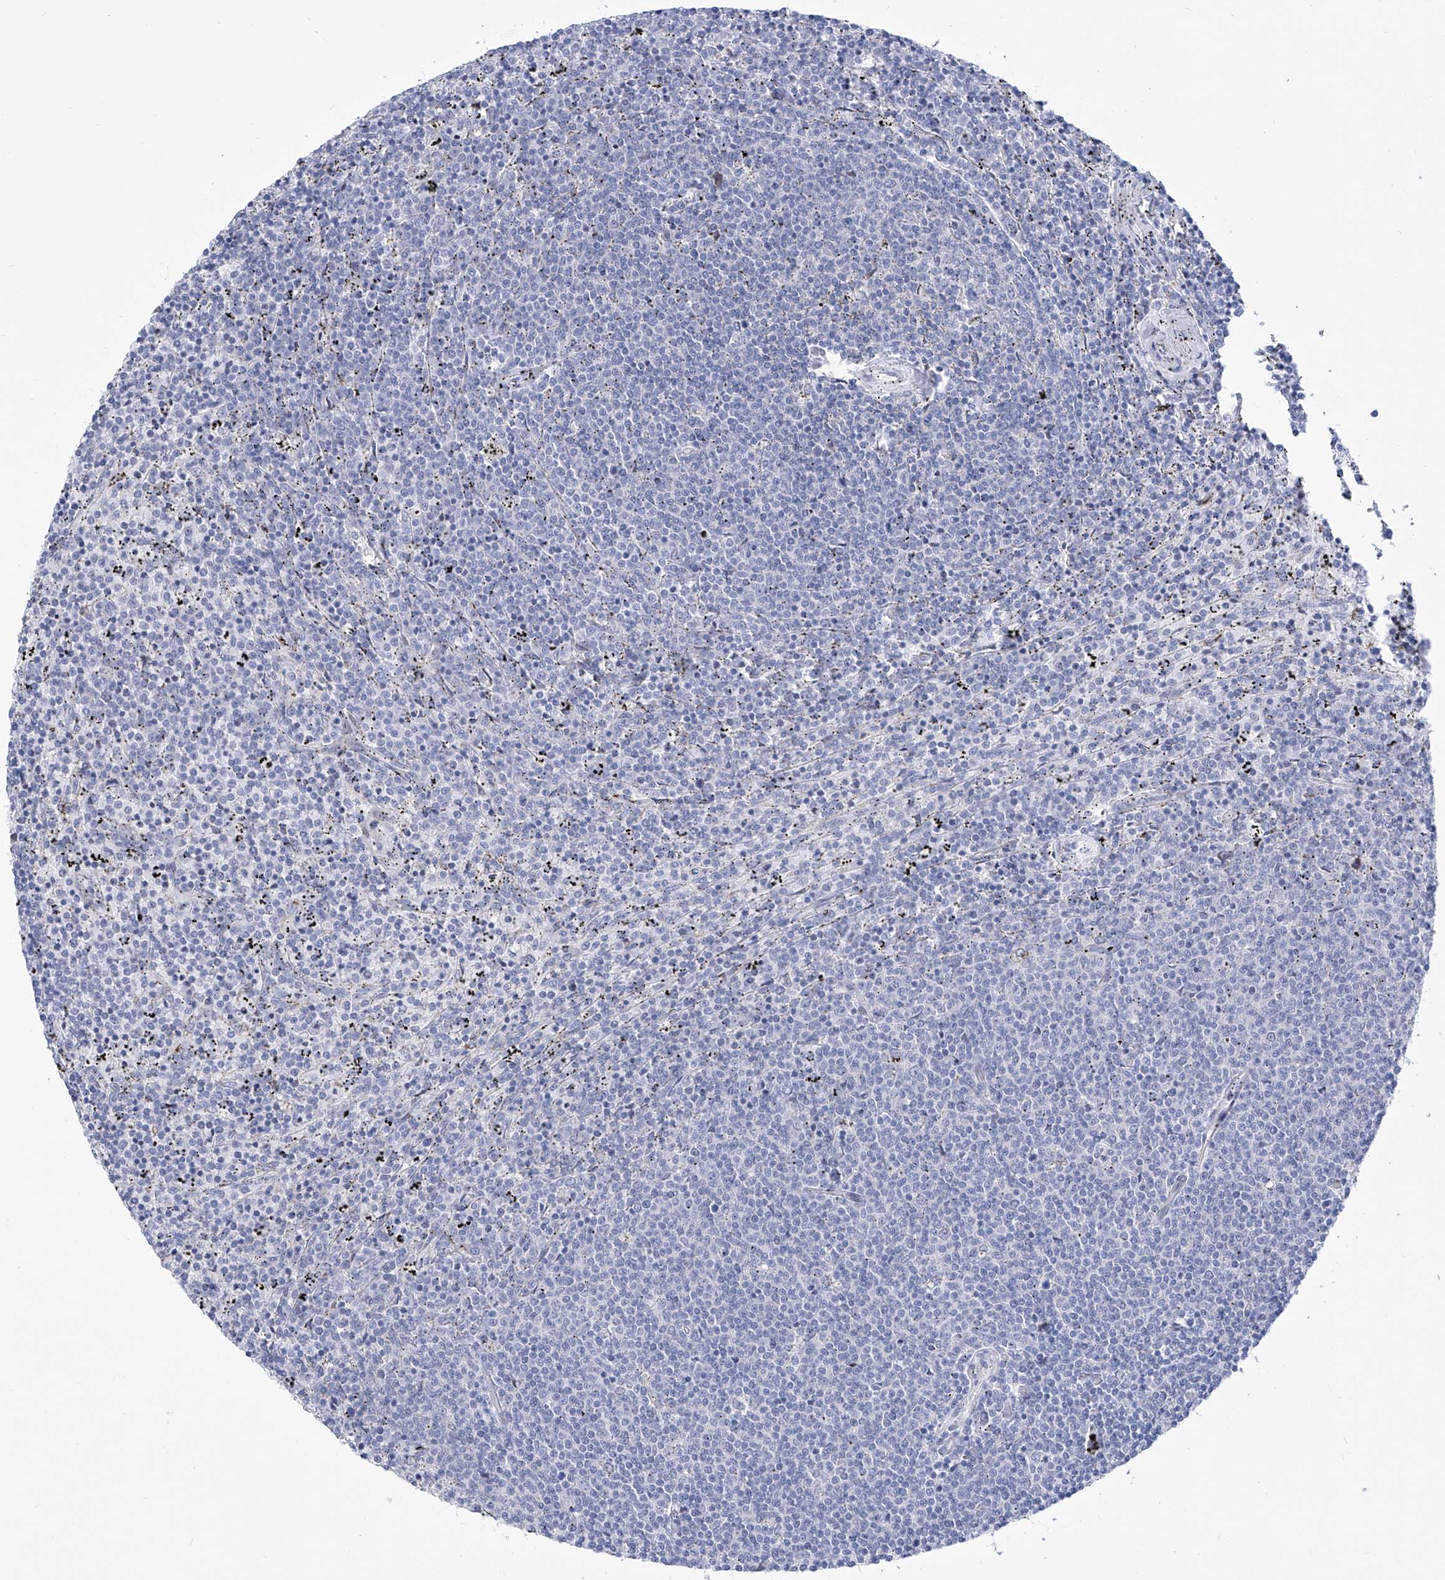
{"staining": {"intensity": "negative", "quantity": "none", "location": "none"}, "tissue": "lymphoma", "cell_type": "Tumor cells", "image_type": "cancer", "snomed": [{"axis": "morphology", "description": "Malignant lymphoma, non-Hodgkin's type, Low grade"}, {"axis": "topography", "description": "Spleen"}], "caption": "Image shows no protein expression in tumor cells of low-grade malignant lymphoma, non-Hodgkin's type tissue.", "gene": "C1orf87", "patient": {"sex": "female", "age": 50}}